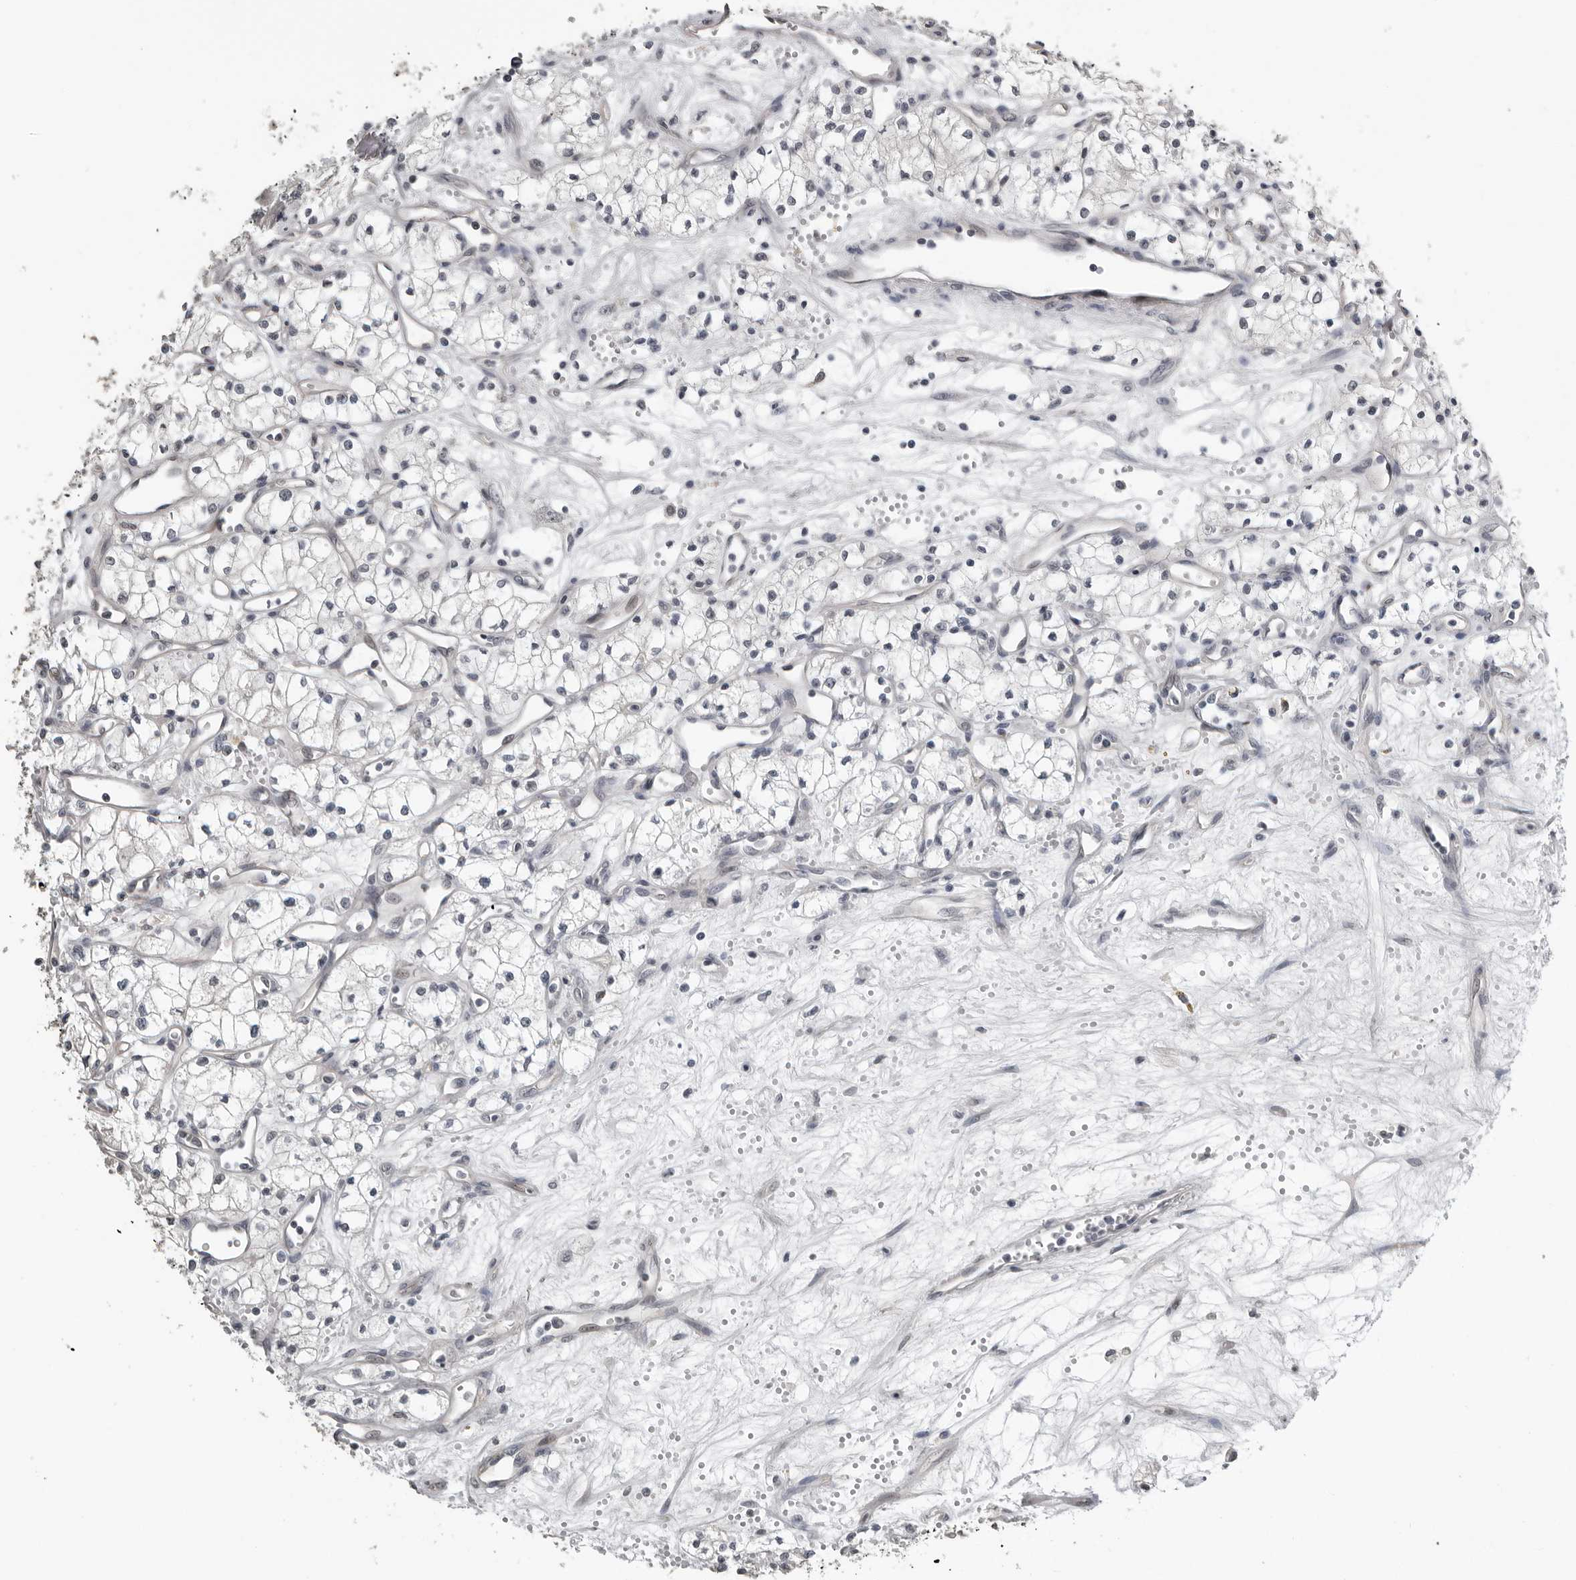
{"staining": {"intensity": "negative", "quantity": "none", "location": "none"}, "tissue": "renal cancer", "cell_type": "Tumor cells", "image_type": "cancer", "snomed": [{"axis": "morphology", "description": "Adenocarcinoma, NOS"}, {"axis": "topography", "description": "Kidney"}], "caption": "Tumor cells are negative for brown protein staining in adenocarcinoma (renal). Brightfield microscopy of IHC stained with DAB (3,3'-diaminobenzidine) (brown) and hematoxylin (blue), captured at high magnification.", "gene": "PRRX2", "patient": {"sex": "male", "age": 59}}